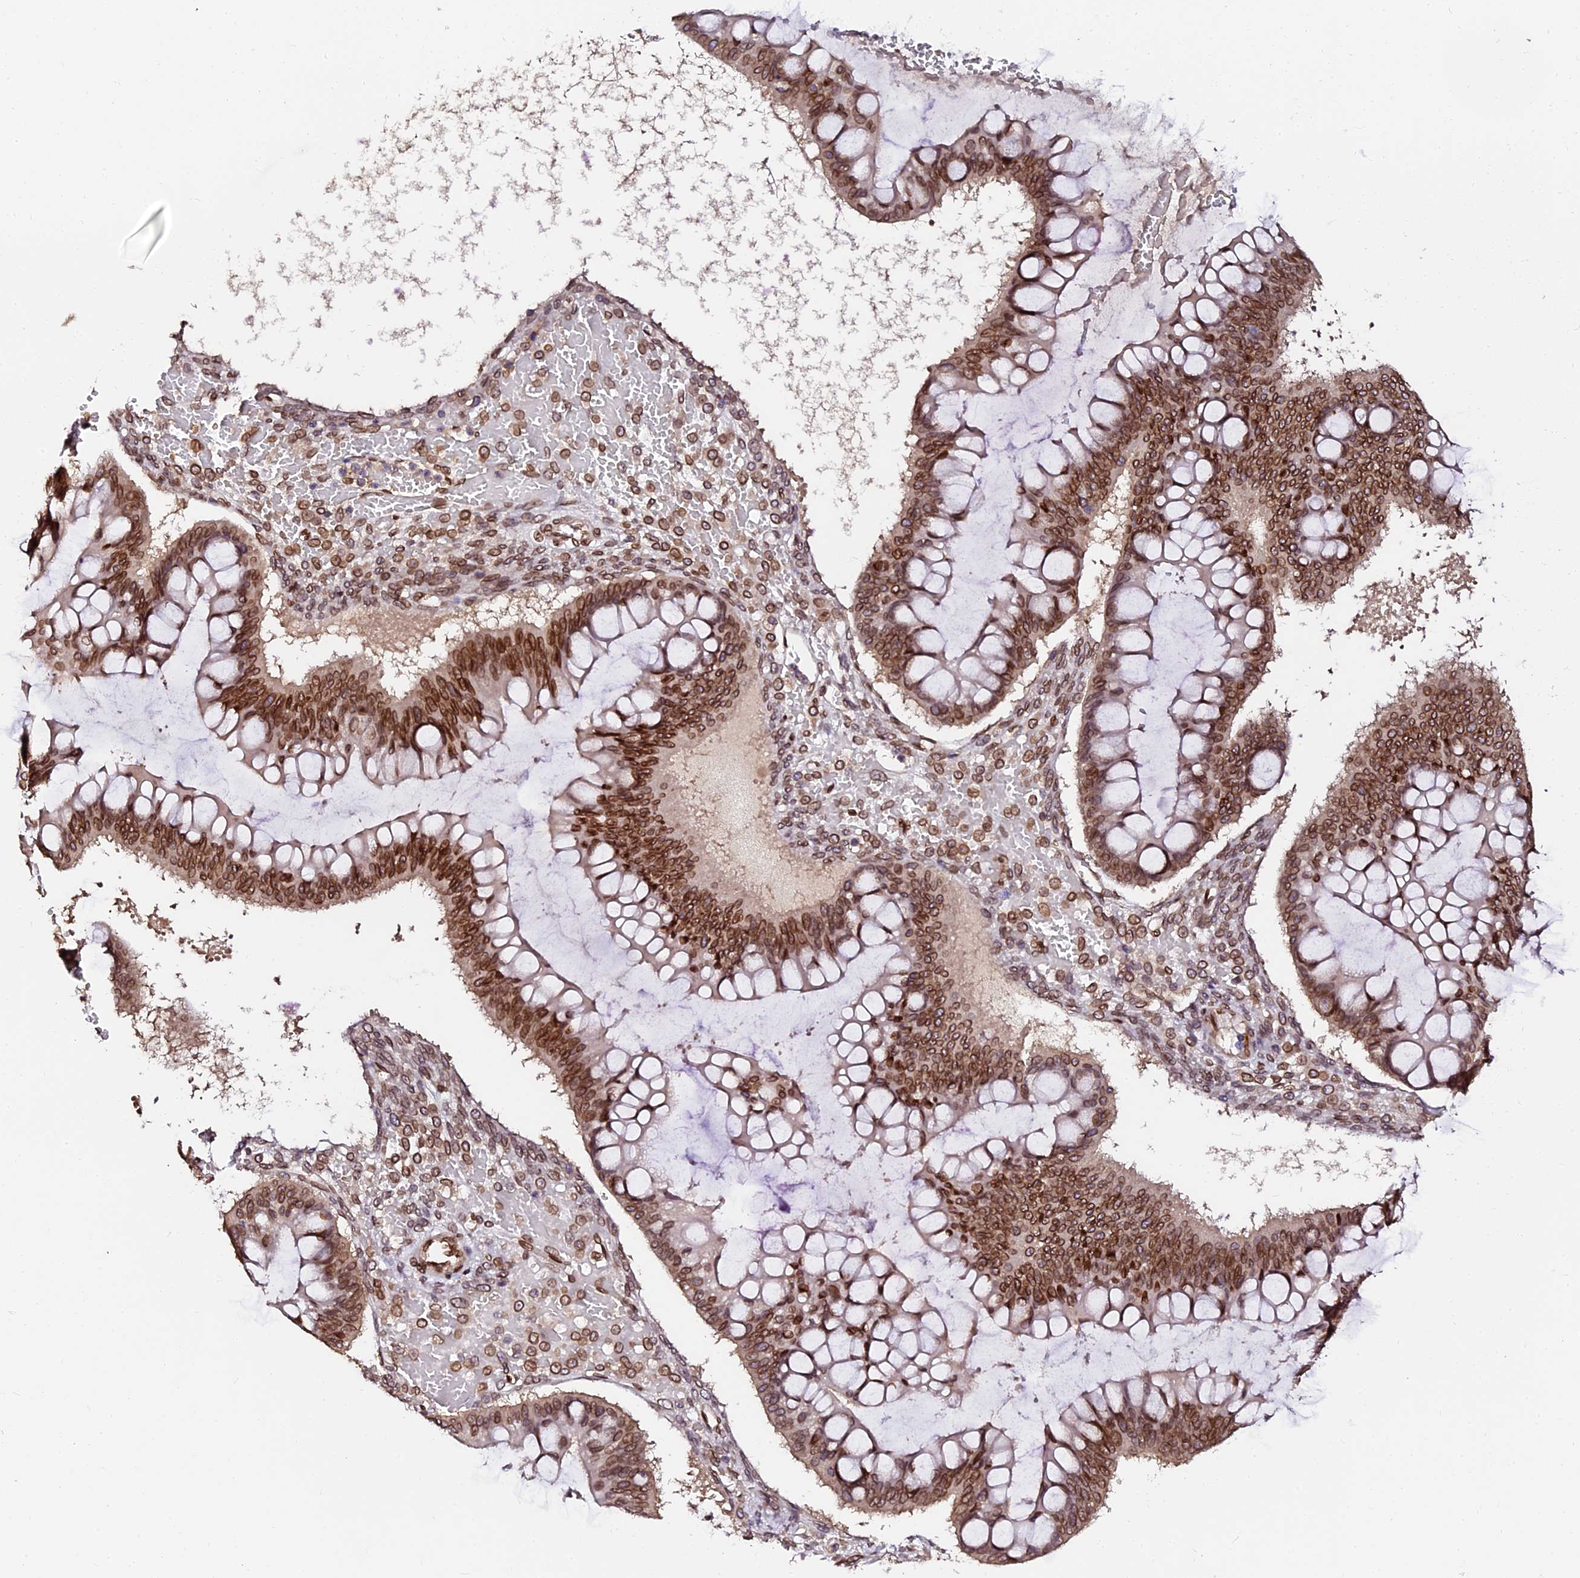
{"staining": {"intensity": "strong", "quantity": ">75%", "location": "cytoplasmic/membranous,nuclear"}, "tissue": "ovarian cancer", "cell_type": "Tumor cells", "image_type": "cancer", "snomed": [{"axis": "morphology", "description": "Cystadenocarcinoma, mucinous, NOS"}, {"axis": "topography", "description": "Ovary"}], "caption": "Ovarian cancer stained with DAB immunohistochemistry reveals high levels of strong cytoplasmic/membranous and nuclear positivity in about >75% of tumor cells.", "gene": "ANAPC5", "patient": {"sex": "female", "age": 73}}